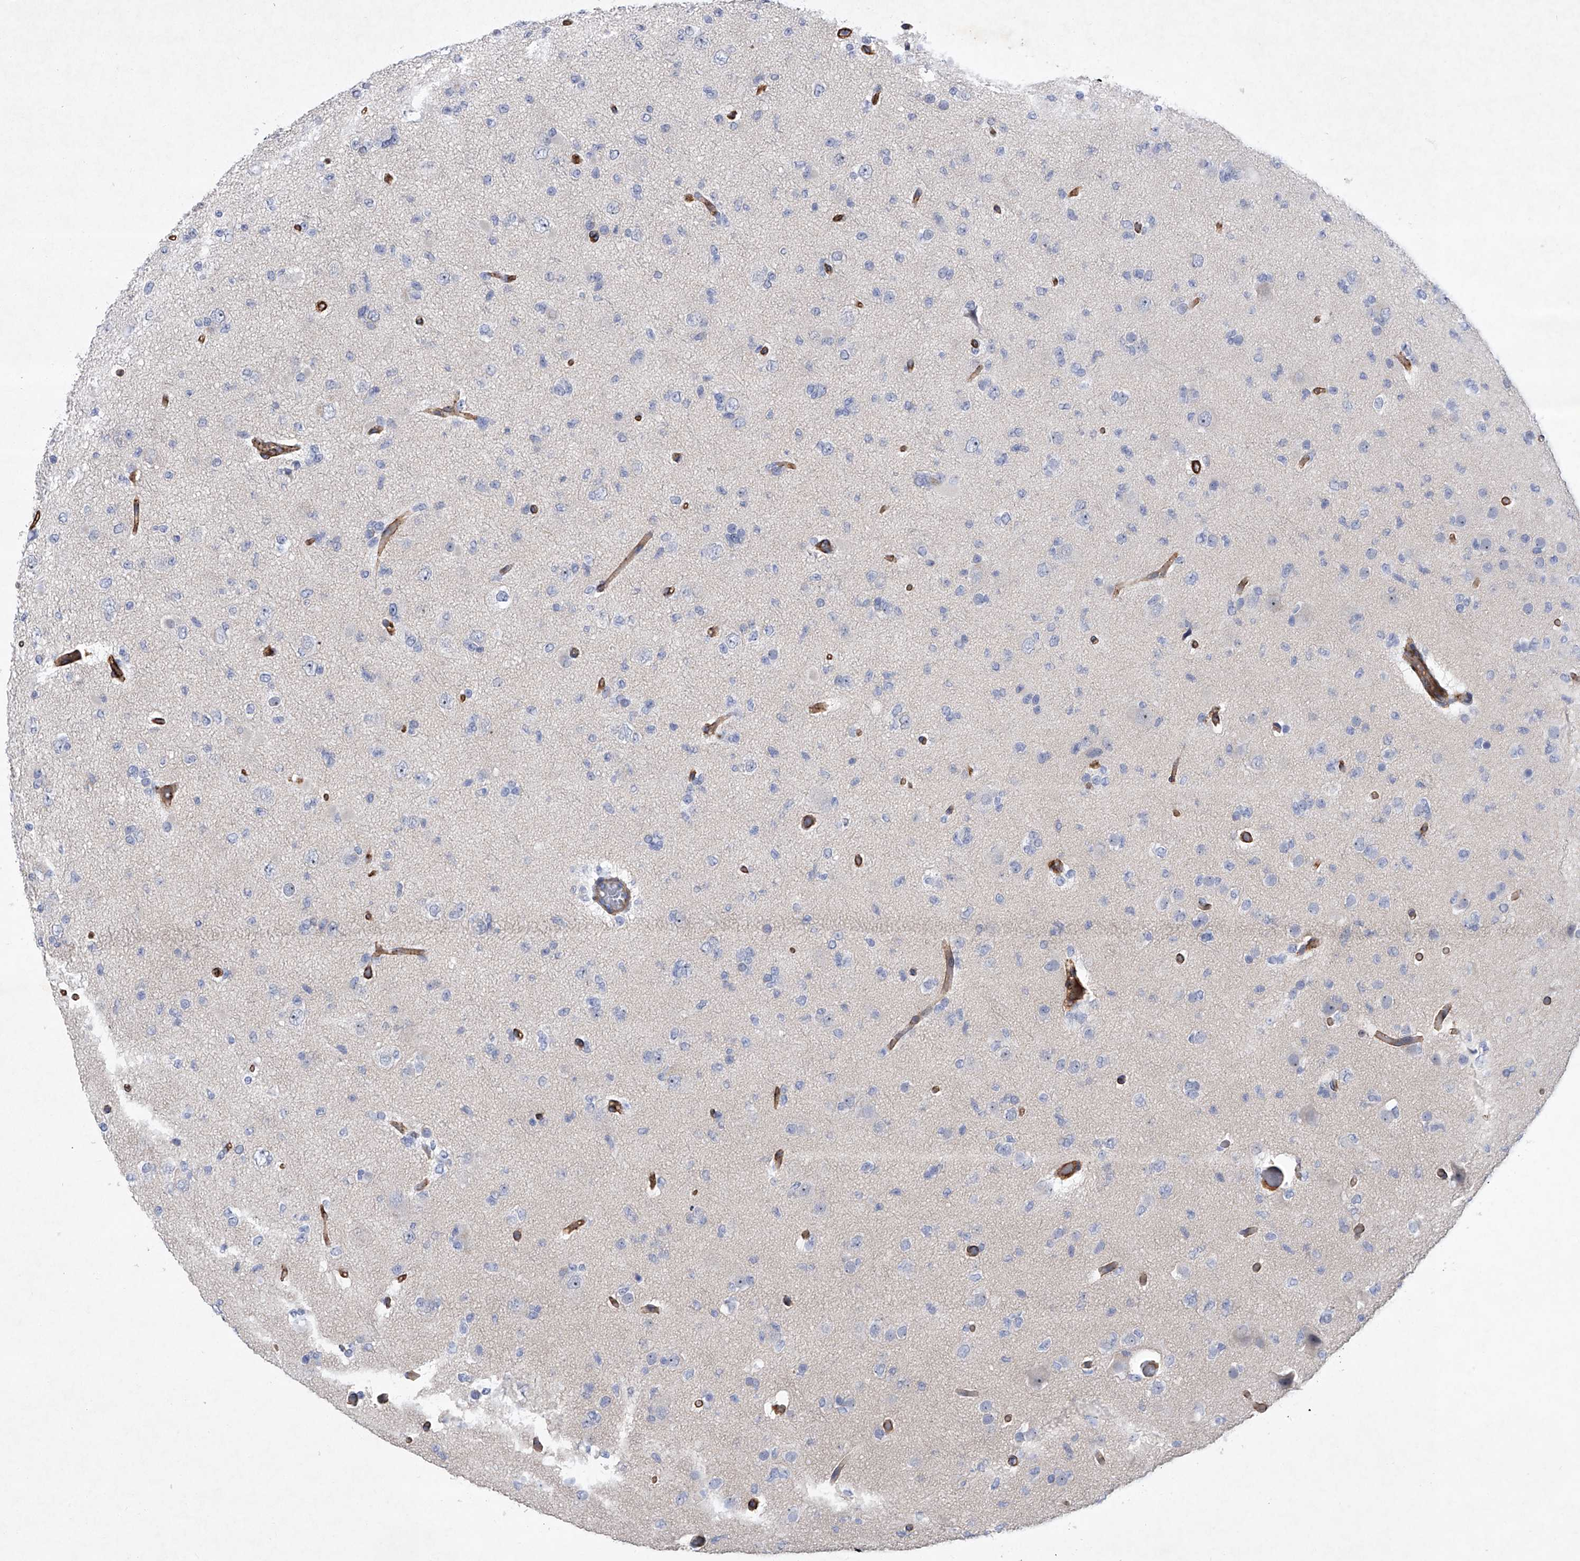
{"staining": {"intensity": "negative", "quantity": "none", "location": "none"}, "tissue": "glioma", "cell_type": "Tumor cells", "image_type": "cancer", "snomed": [{"axis": "morphology", "description": "Glioma, malignant, Low grade"}, {"axis": "topography", "description": "Brain"}], "caption": "Immunohistochemistry (IHC) photomicrograph of neoplastic tissue: human glioma stained with DAB (3,3'-diaminobenzidine) exhibits no significant protein staining in tumor cells.", "gene": "ALG14", "patient": {"sex": "female", "age": 22}}